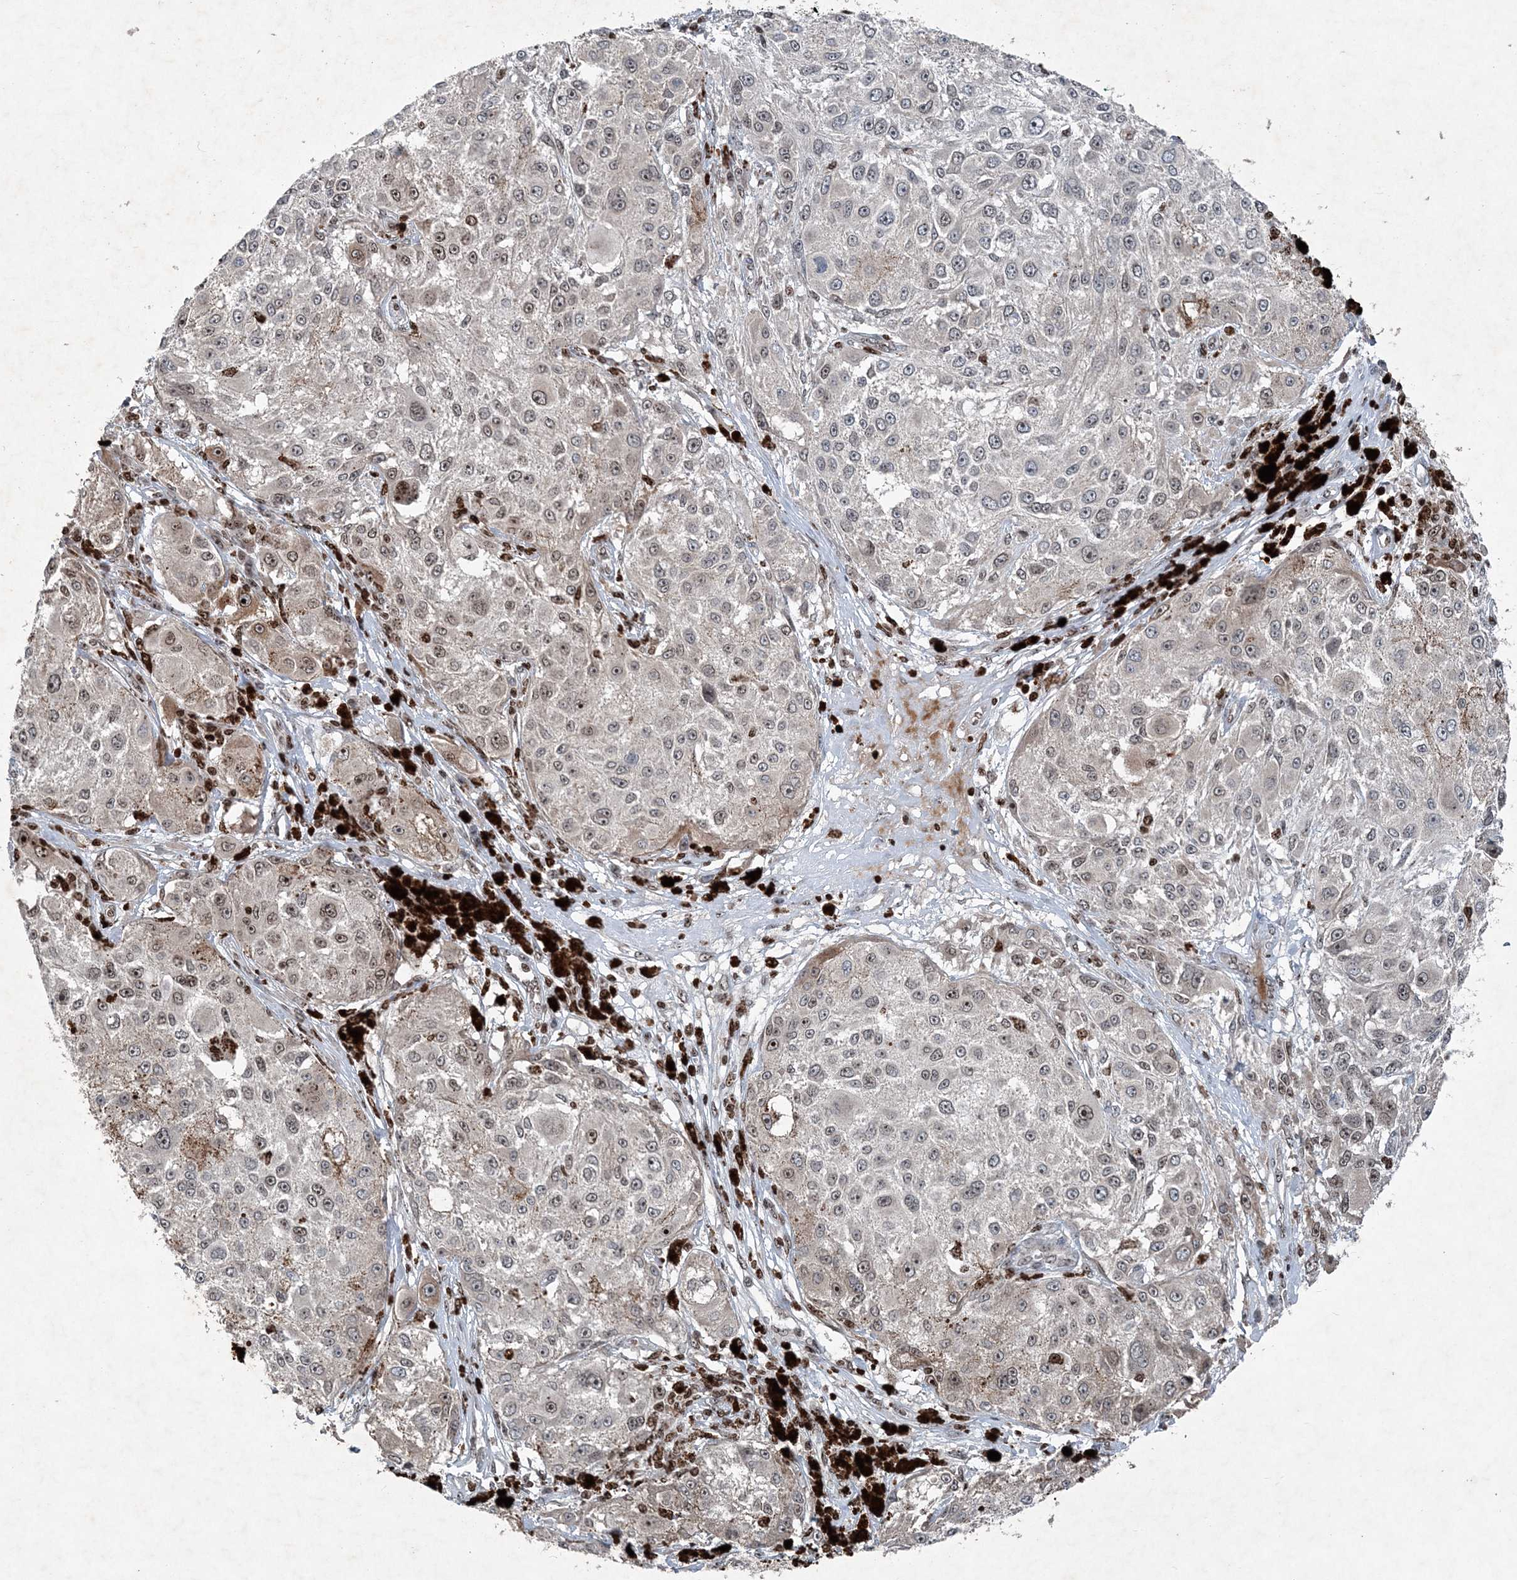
{"staining": {"intensity": "weak", "quantity": "25%-75%", "location": "nuclear"}, "tissue": "melanoma", "cell_type": "Tumor cells", "image_type": "cancer", "snomed": [{"axis": "morphology", "description": "Necrosis, NOS"}, {"axis": "morphology", "description": "Malignant melanoma, NOS"}, {"axis": "topography", "description": "Skin"}], "caption": "Melanoma stained for a protein displays weak nuclear positivity in tumor cells.", "gene": "QTRT2", "patient": {"sex": "female", "age": 87}}